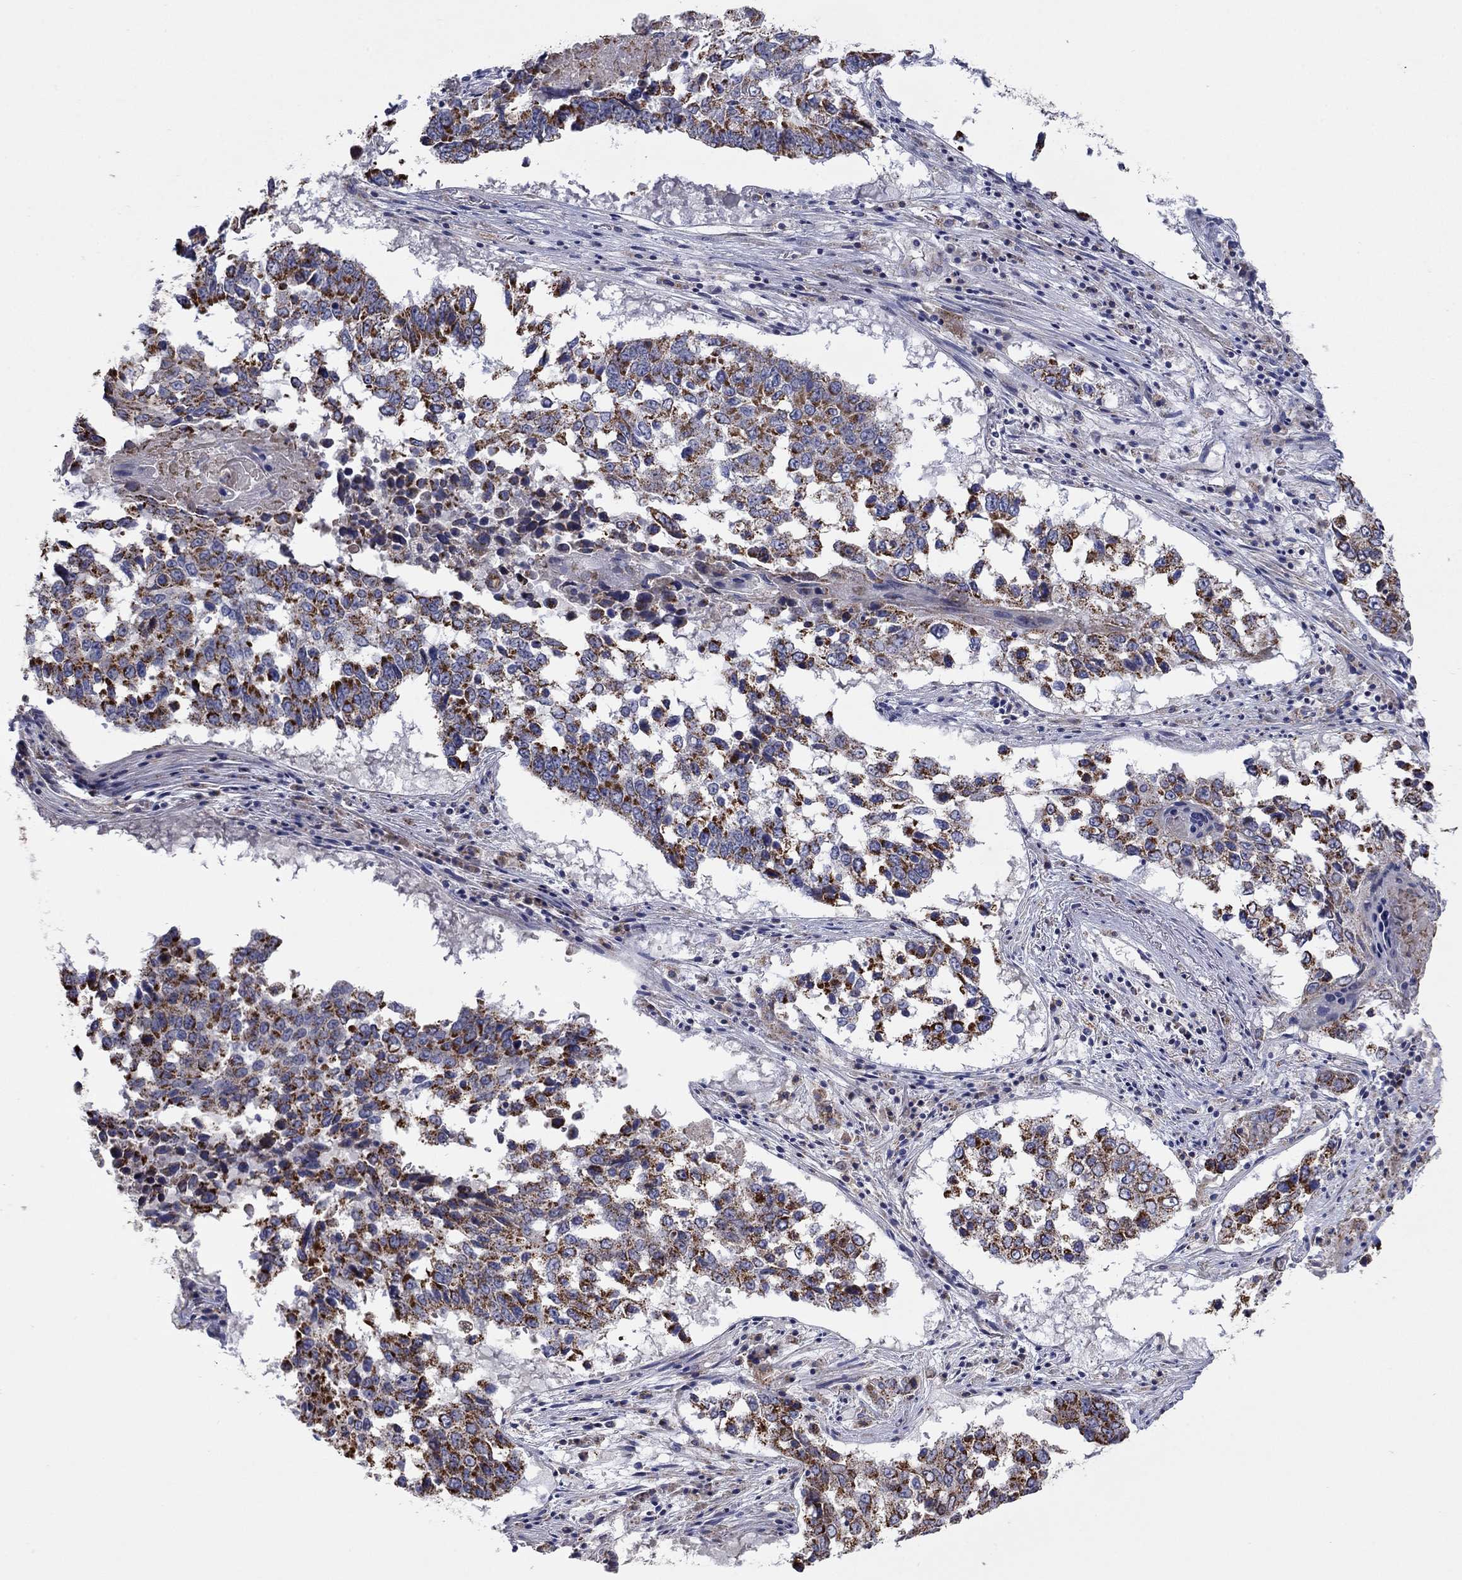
{"staining": {"intensity": "strong", "quantity": "25%-75%", "location": "cytoplasmic/membranous"}, "tissue": "lung cancer", "cell_type": "Tumor cells", "image_type": "cancer", "snomed": [{"axis": "morphology", "description": "Squamous cell carcinoma, NOS"}, {"axis": "topography", "description": "Lung"}], "caption": "Lung squamous cell carcinoma stained with immunohistochemistry demonstrates strong cytoplasmic/membranous positivity in approximately 25%-75% of tumor cells. (brown staining indicates protein expression, while blue staining denotes nuclei).", "gene": "HPS5", "patient": {"sex": "male", "age": 82}}